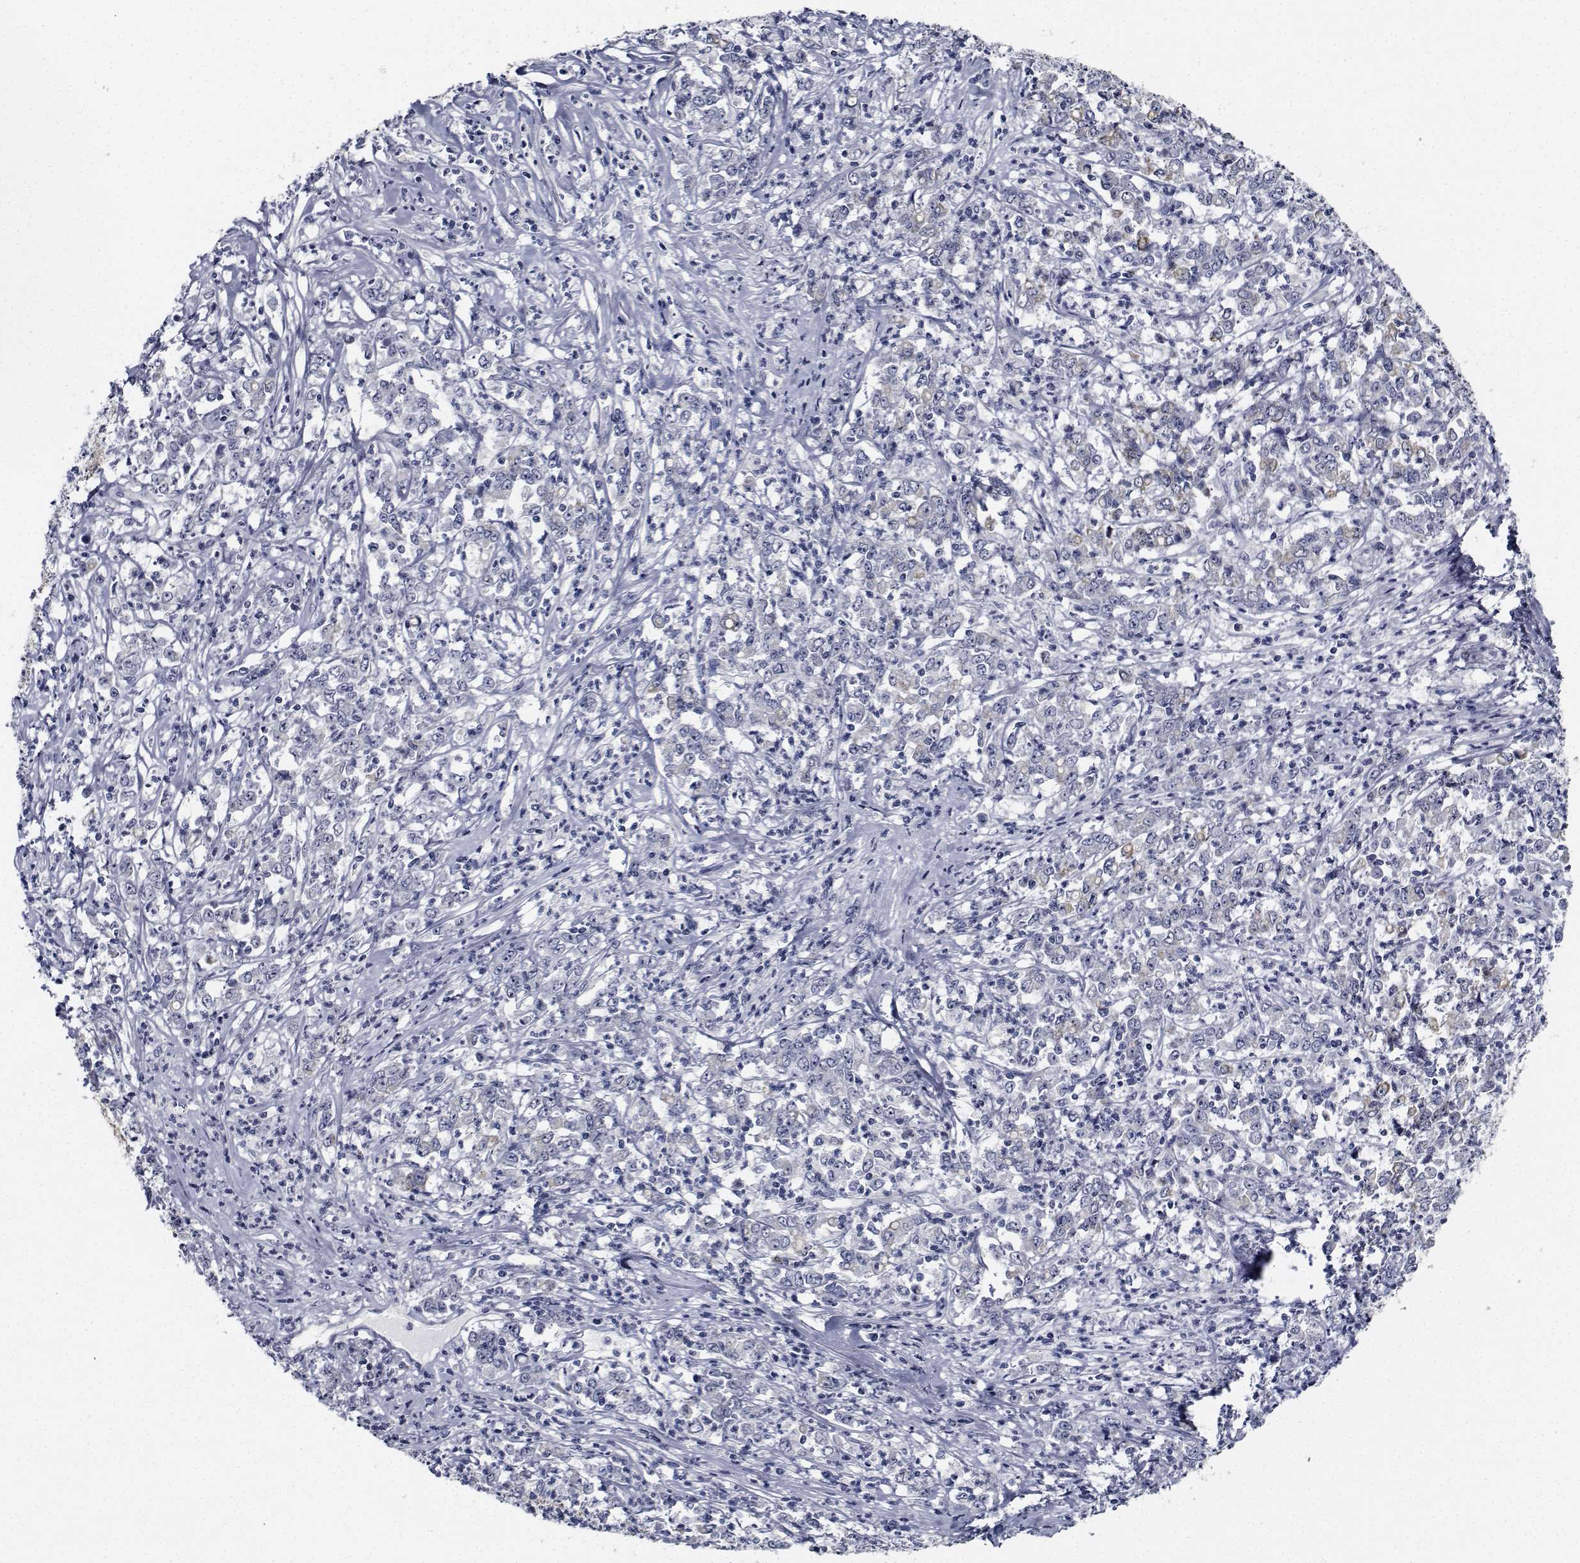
{"staining": {"intensity": "negative", "quantity": "none", "location": "none"}, "tissue": "stomach cancer", "cell_type": "Tumor cells", "image_type": "cancer", "snomed": [{"axis": "morphology", "description": "Adenocarcinoma, NOS"}, {"axis": "topography", "description": "Stomach, lower"}], "caption": "DAB (3,3'-diaminobenzidine) immunohistochemical staining of stomach cancer displays no significant staining in tumor cells.", "gene": "NVL", "patient": {"sex": "female", "age": 71}}